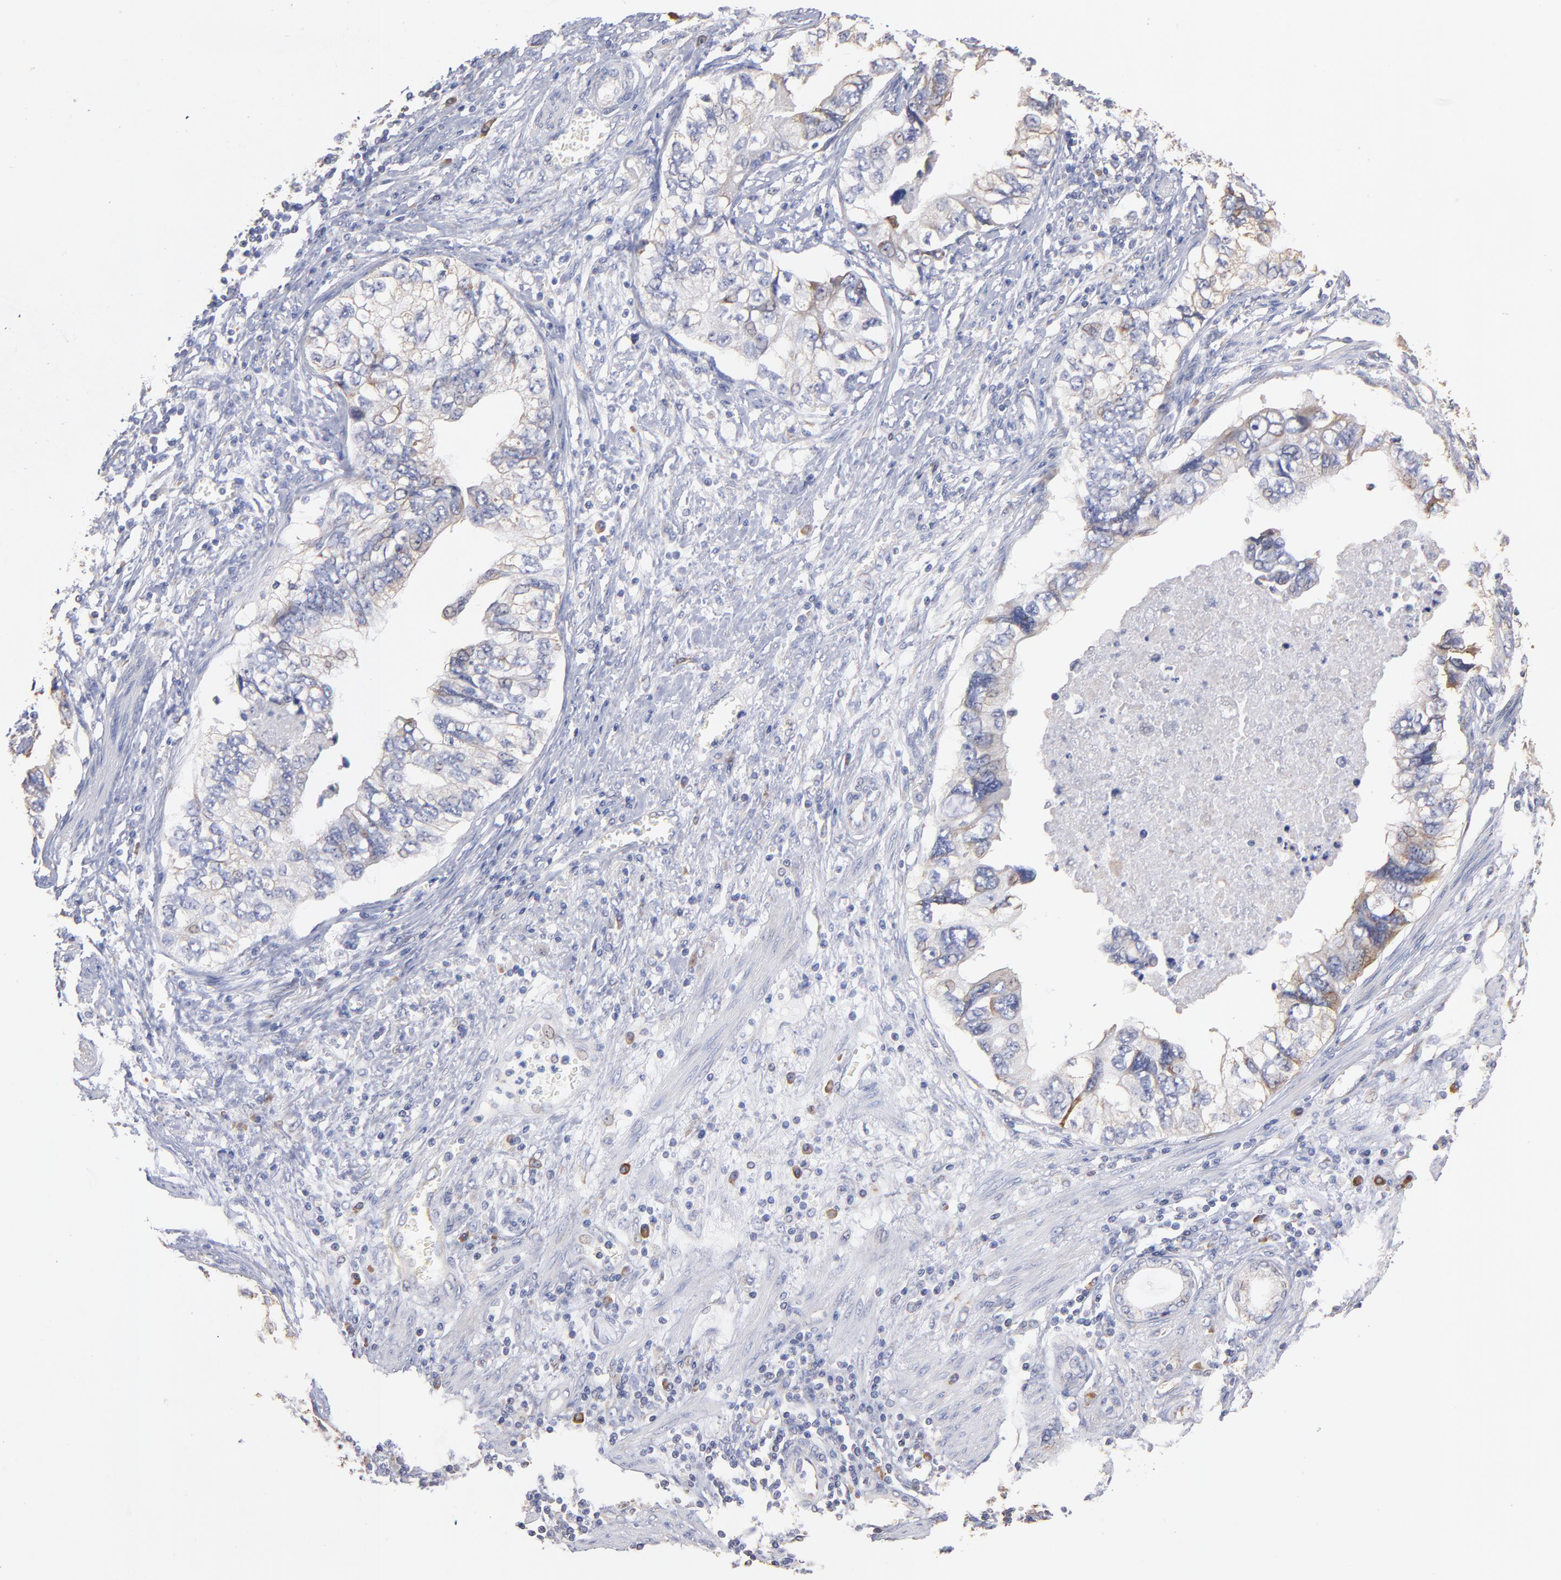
{"staining": {"intensity": "weak", "quantity": "<25%", "location": "cytoplasmic/membranous"}, "tissue": "stomach cancer", "cell_type": "Tumor cells", "image_type": "cancer", "snomed": [{"axis": "morphology", "description": "Adenocarcinoma, NOS"}, {"axis": "topography", "description": "Pancreas"}, {"axis": "topography", "description": "Stomach, upper"}], "caption": "Stomach cancer stained for a protein using immunohistochemistry (IHC) displays no expression tumor cells.", "gene": "RPL9", "patient": {"sex": "male", "age": 77}}